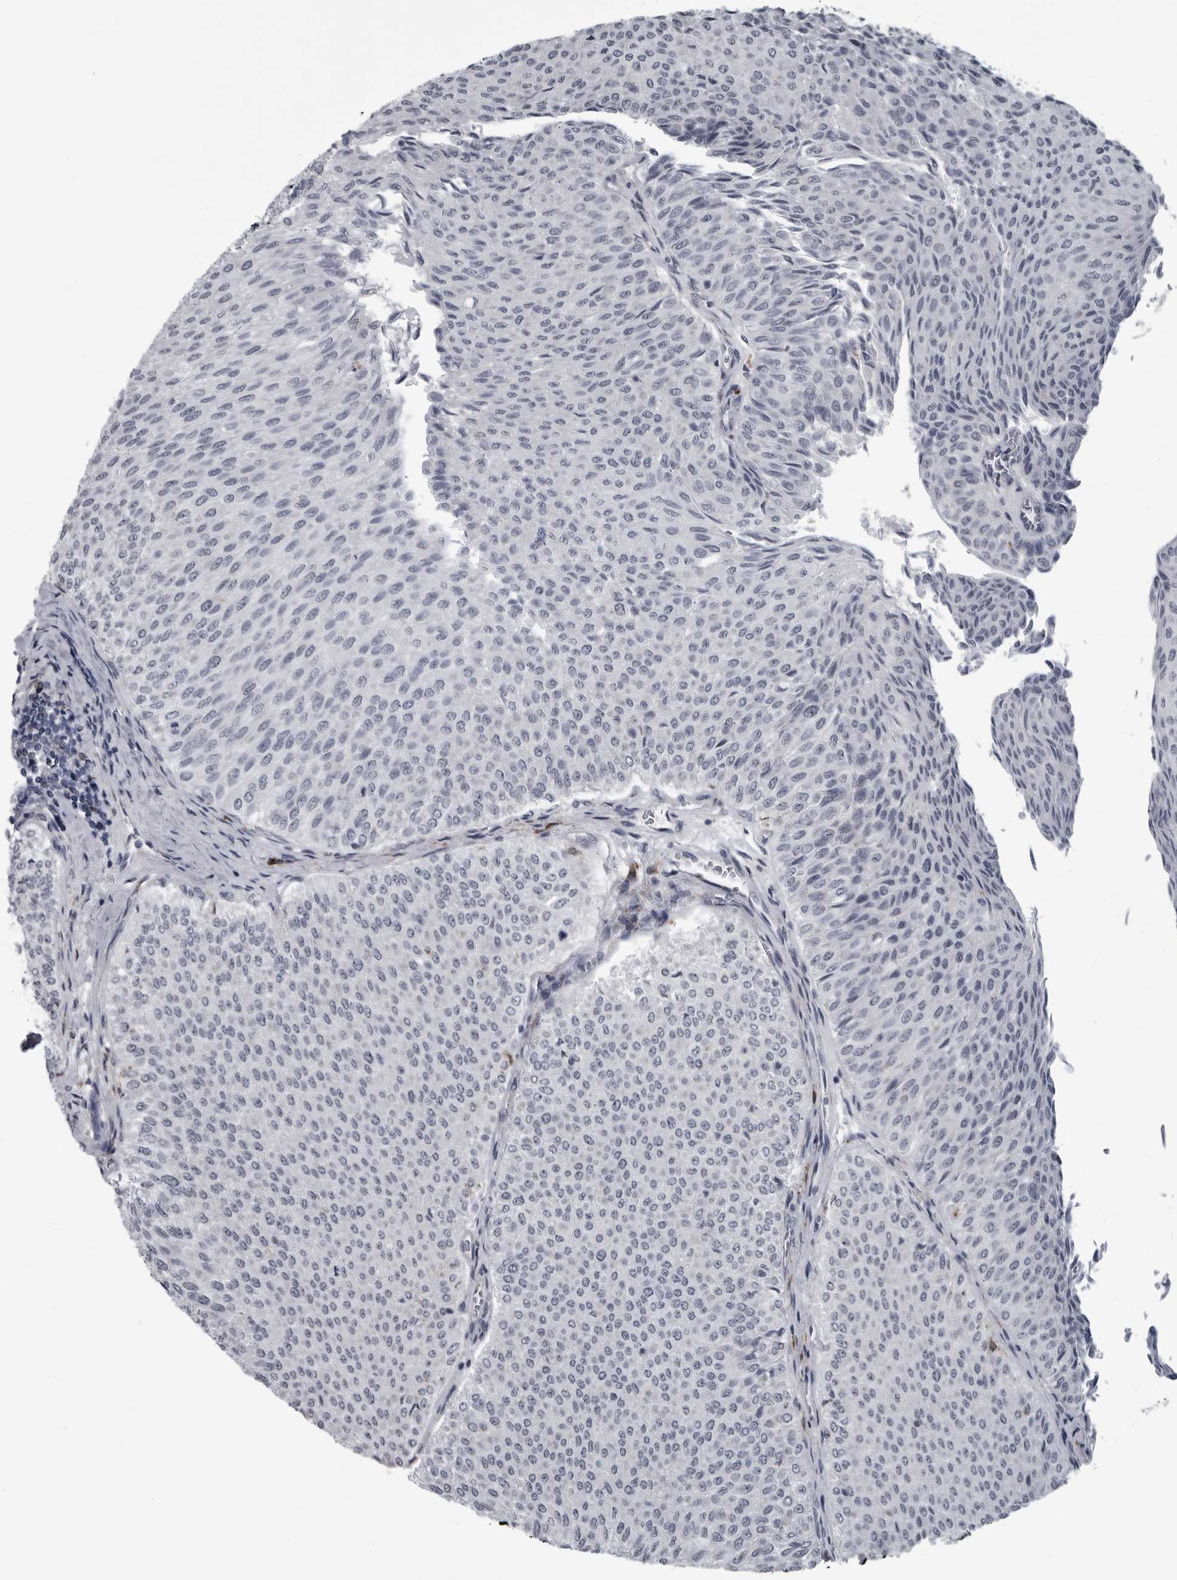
{"staining": {"intensity": "negative", "quantity": "none", "location": "none"}, "tissue": "urothelial cancer", "cell_type": "Tumor cells", "image_type": "cancer", "snomed": [{"axis": "morphology", "description": "Urothelial carcinoma, Low grade"}, {"axis": "topography", "description": "Urinary bladder"}], "caption": "Tumor cells are negative for protein expression in human low-grade urothelial carcinoma.", "gene": "LYSMD1", "patient": {"sex": "male", "age": 78}}